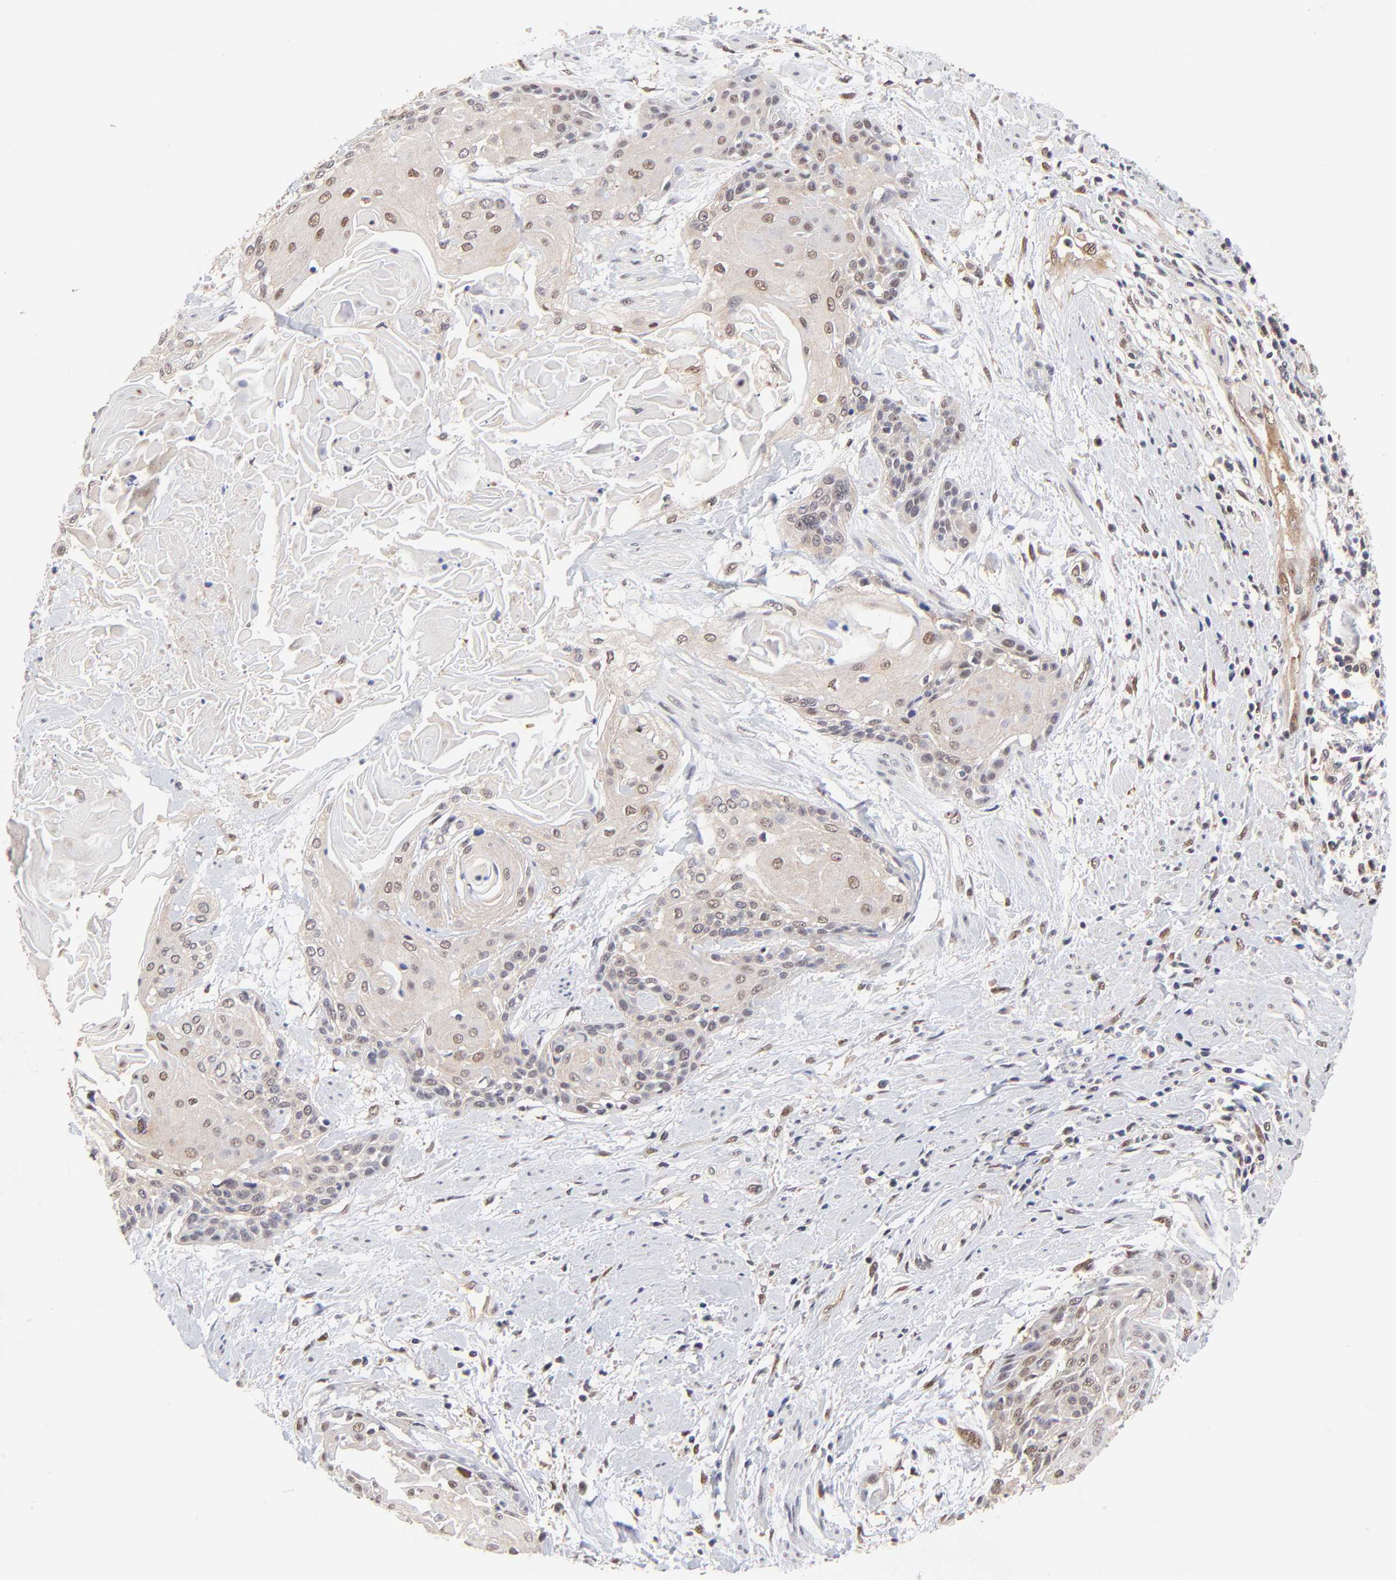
{"staining": {"intensity": "weak", "quantity": "25%-75%", "location": "cytoplasmic/membranous,nuclear"}, "tissue": "cervical cancer", "cell_type": "Tumor cells", "image_type": "cancer", "snomed": [{"axis": "morphology", "description": "Squamous cell carcinoma, NOS"}, {"axis": "topography", "description": "Cervix"}], "caption": "Immunohistochemical staining of squamous cell carcinoma (cervical) shows low levels of weak cytoplasmic/membranous and nuclear expression in about 25%-75% of tumor cells. The staining was performed using DAB (3,3'-diaminobenzidine) to visualize the protein expression in brown, while the nuclei were stained in blue with hematoxylin (Magnification: 20x).", "gene": "PSMC4", "patient": {"sex": "female", "age": 57}}